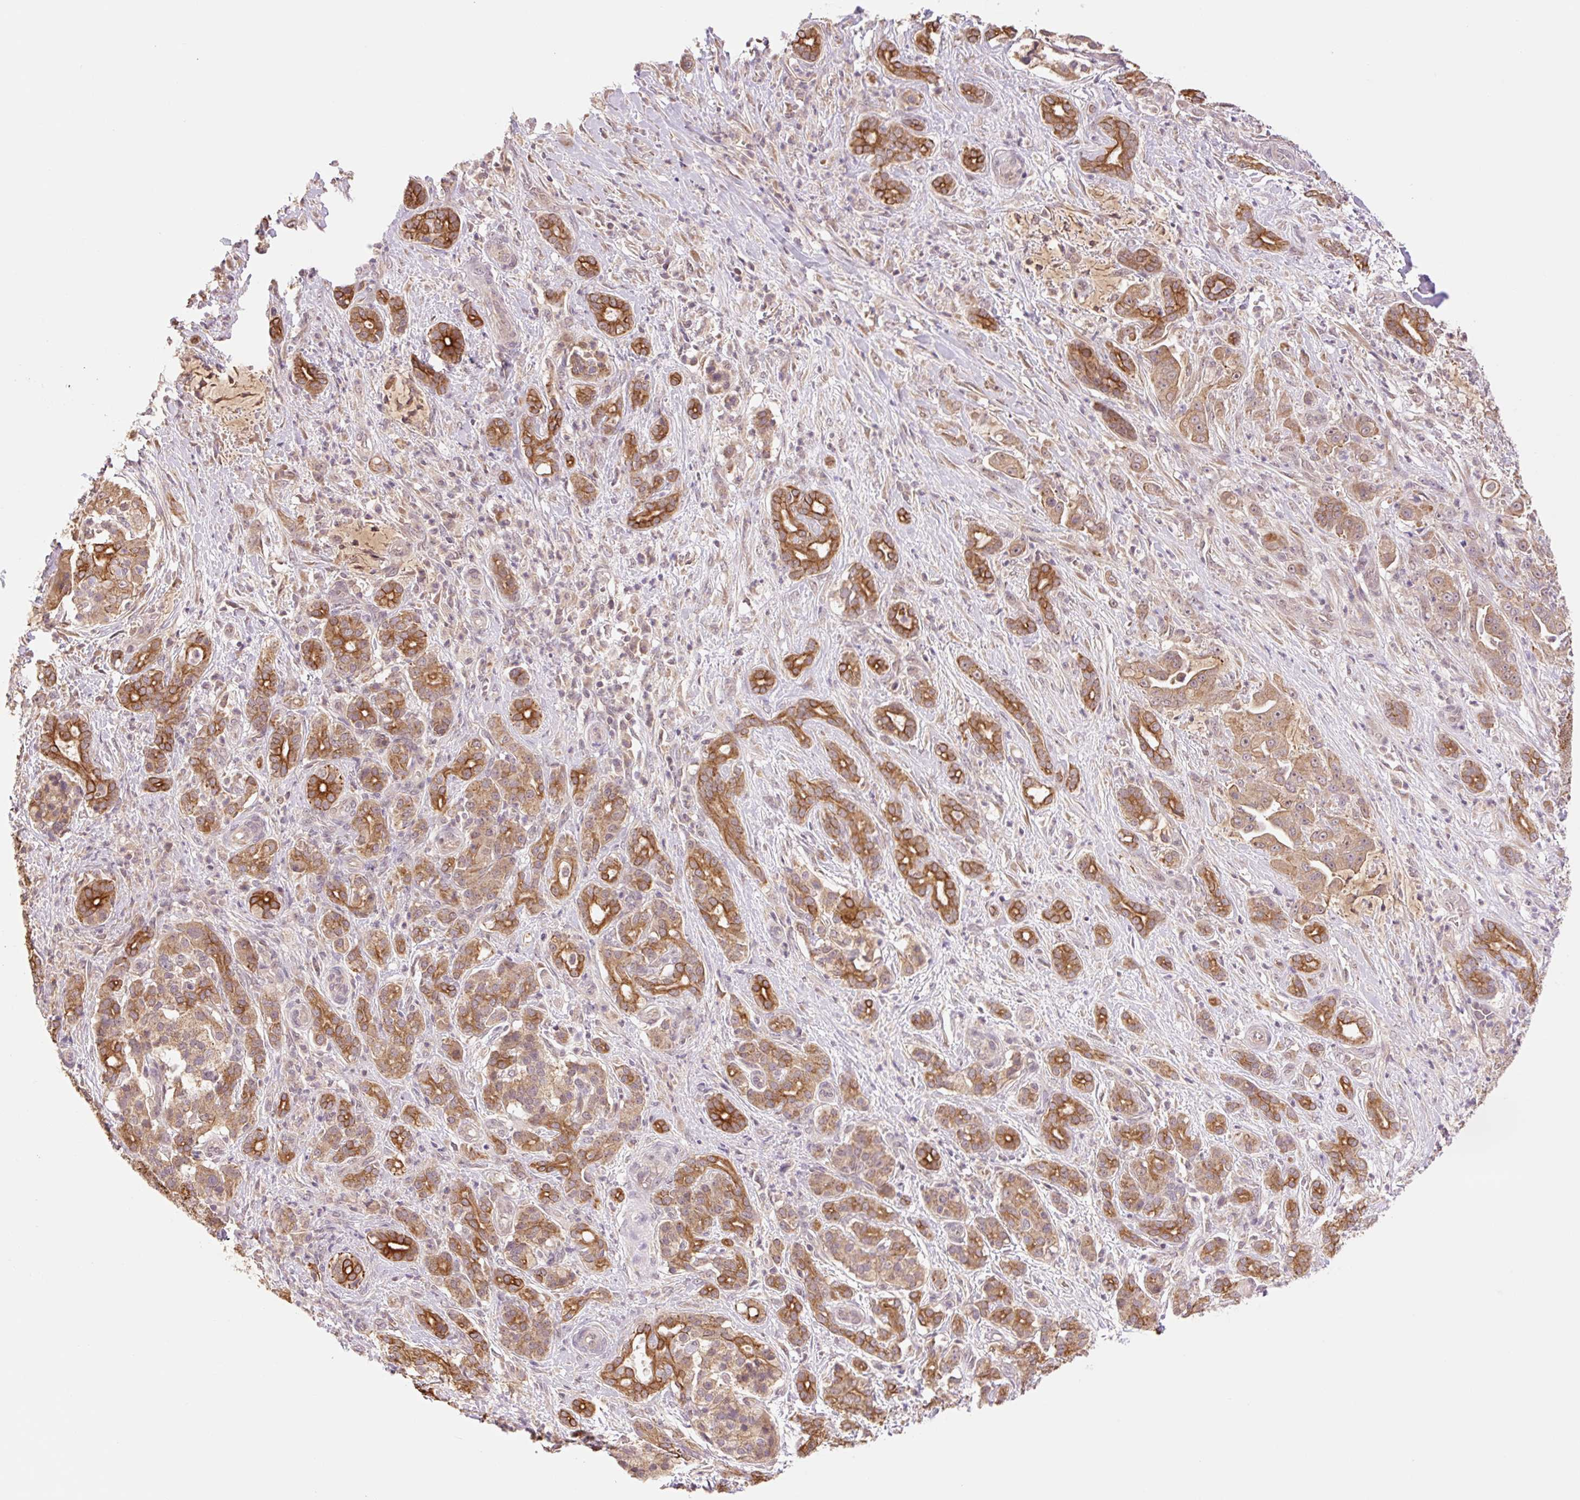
{"staining": {"intensity": "strong", "quantity": ">75%", "location": "cytoplasmic/membranous"}, "tissue": "pancreatic cancer", "cell_type": "Tumor cells", "image_type": "cancer", "snomed": [{"axis": "morphology", "description": "Adenocarcinoma, NOS"}, {"axis": "topography", "description": "Pancreas"}], "caption": "Adenocarcinoma (pancreatic) tissue exhibits strong cytoplasmic/membranous positivity in about >75% of tumor cells", "gene": "YJU2B", "patient": {"sex": "male", "age": 57}}